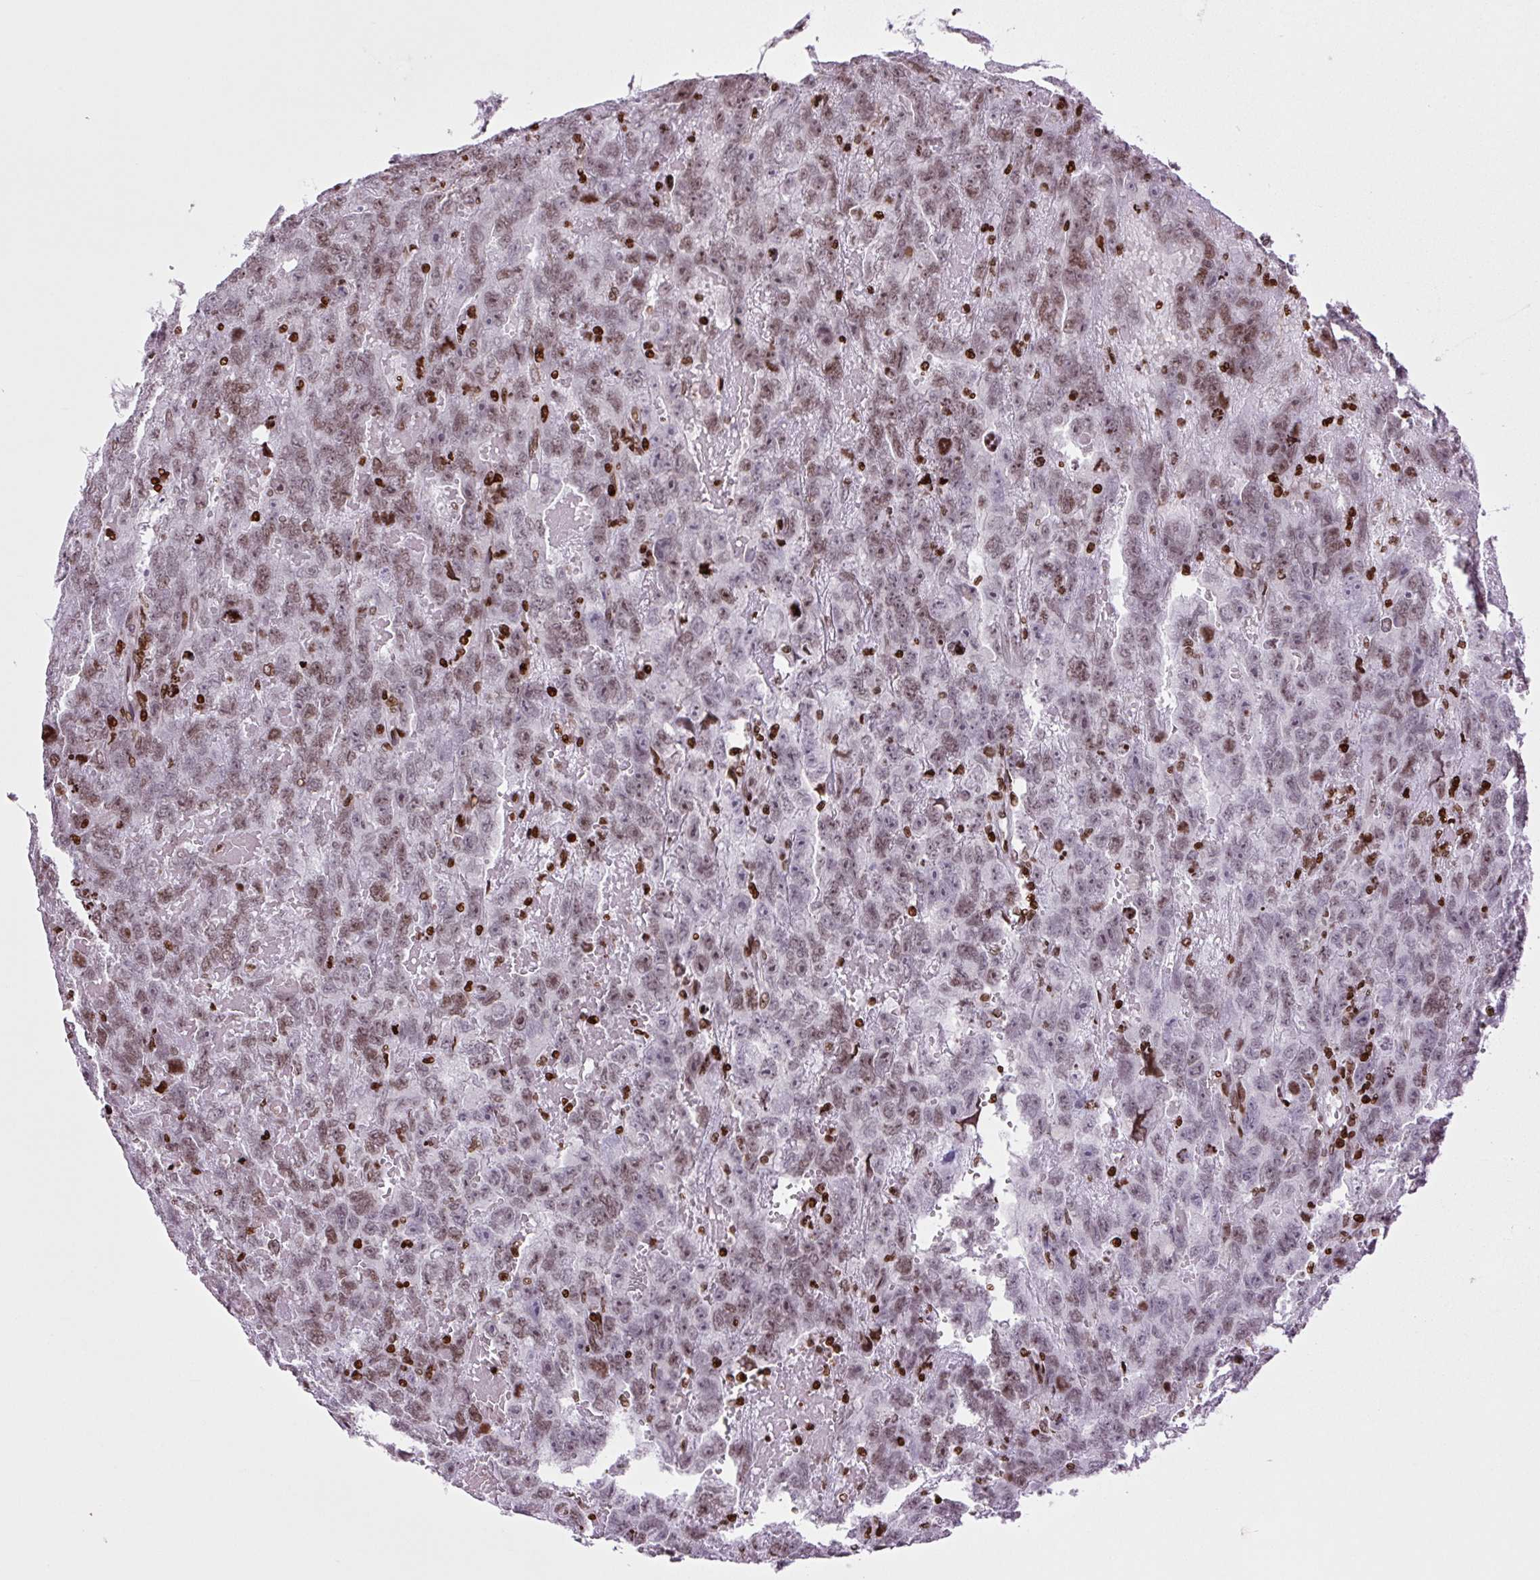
{"staining": {"intensity": "weak", "quantity": "25%-75%", "location": "nuclear"}, "tissue": "testis cancer", "cell_type": "Tumor cells", "image_type": "cancer", "snomed": [{"axis": "morphology", "description": "Carcinoma, Embryonal, NOS"}, {"axis": "topography", "description": "Testis"}], "caption": "DAB (3,3'-diaminobenzidine) immunohistochemical staining of human testis cancer (embryonal carcinoma) demonstrates weak nuclear protein expression in approximately 25%-75% of tumor cells.", "gene": "H1-3", "patient": {"sex": "male", "age": 45}}